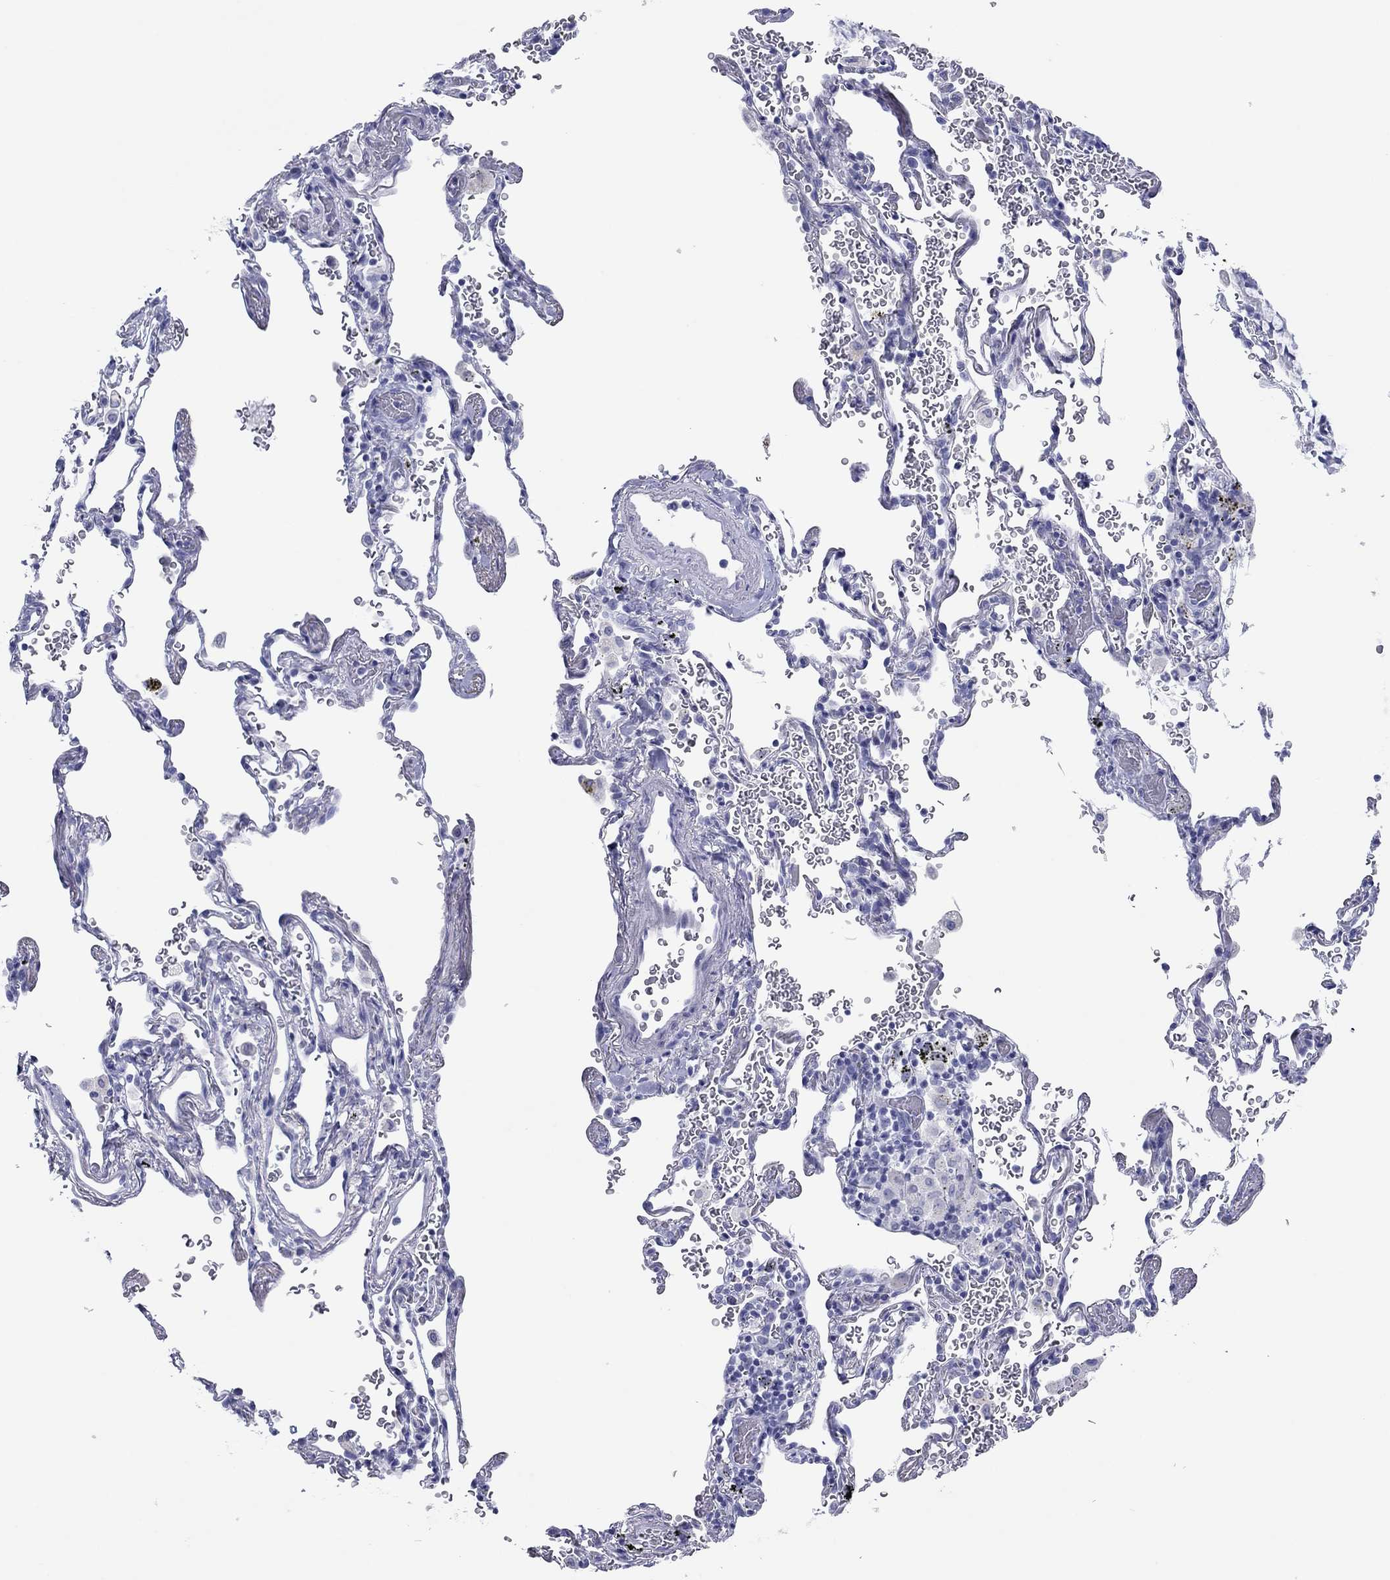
{"staining": {"intensity": "negative", "quantity": "none", "location": "none"}, "tissue": "soft tissue", "cell_type": "Fibroblasts", "image_type": "normal", "snomed": [{"axis": "morphology", "description": "Normal tissue, NOS"}, {"axis": "morphology", "description": "Adenocarcinoma, NOS"}, {"axis": "topography", "description": "Cartilage tissue"}, {"axis": "topography", "description": "Lung"}], "caption": "A high-resolution photomicrograph shows immunohistochemistry (IHC) staining of benign soft tissue, which shows no significant staining in fibroblasts. The staining was performed using DAB to visualize the protein expression in brown, while the nuclei were stained in blue with hematoxylin (Magnification: 20x).", "gene": "ATP4A", "patient": {"sex": "male", "age": 59}}